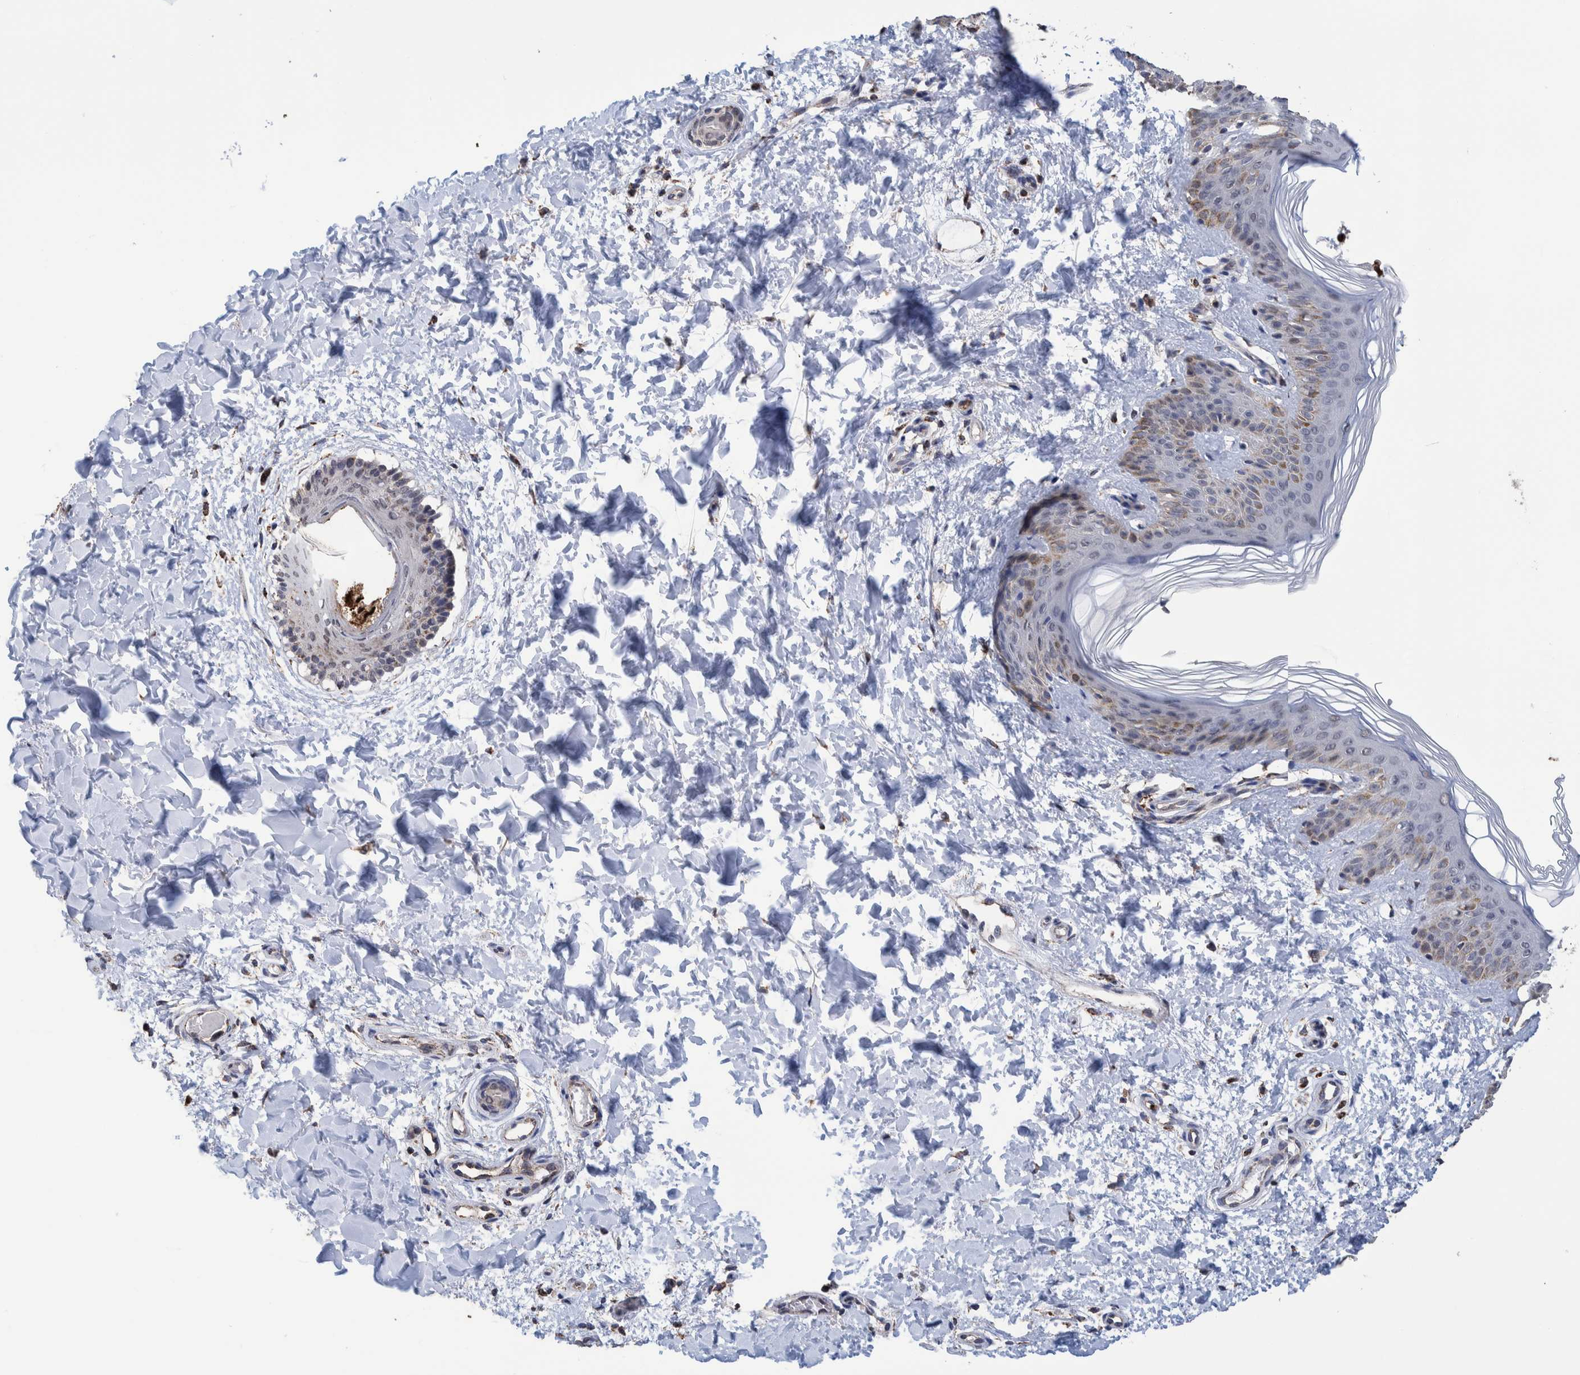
{"staining": {"intensity": "moderate", "quantity": ">75%", "location": "cytoplasmic/membranous"}, "tissue": "skin", "cell_type": "Fibroblasts", "image_type": "normal", "snomed": [{"axis": "morphology", "description": "Normal tissue, NOS"}, {"axis": "morphology", "description": "Neoplasm, benign, NOS"}, {"axis": "topography", "description": "Skin"}, {"axis": "topography", "description": "Soft tissue"}], "caption": "Immunohistochemical staining of normal skin displays medium levels of moderate cytoplasmic/membranous staining in approximately >75% of fibroblasts. (DAB (3,3'-diaminobenzidine) IHC, brown staining for protein, blue staining for nuclei).", "gene": "DECR1", "patient": {"sex": "male", "age": 26}}